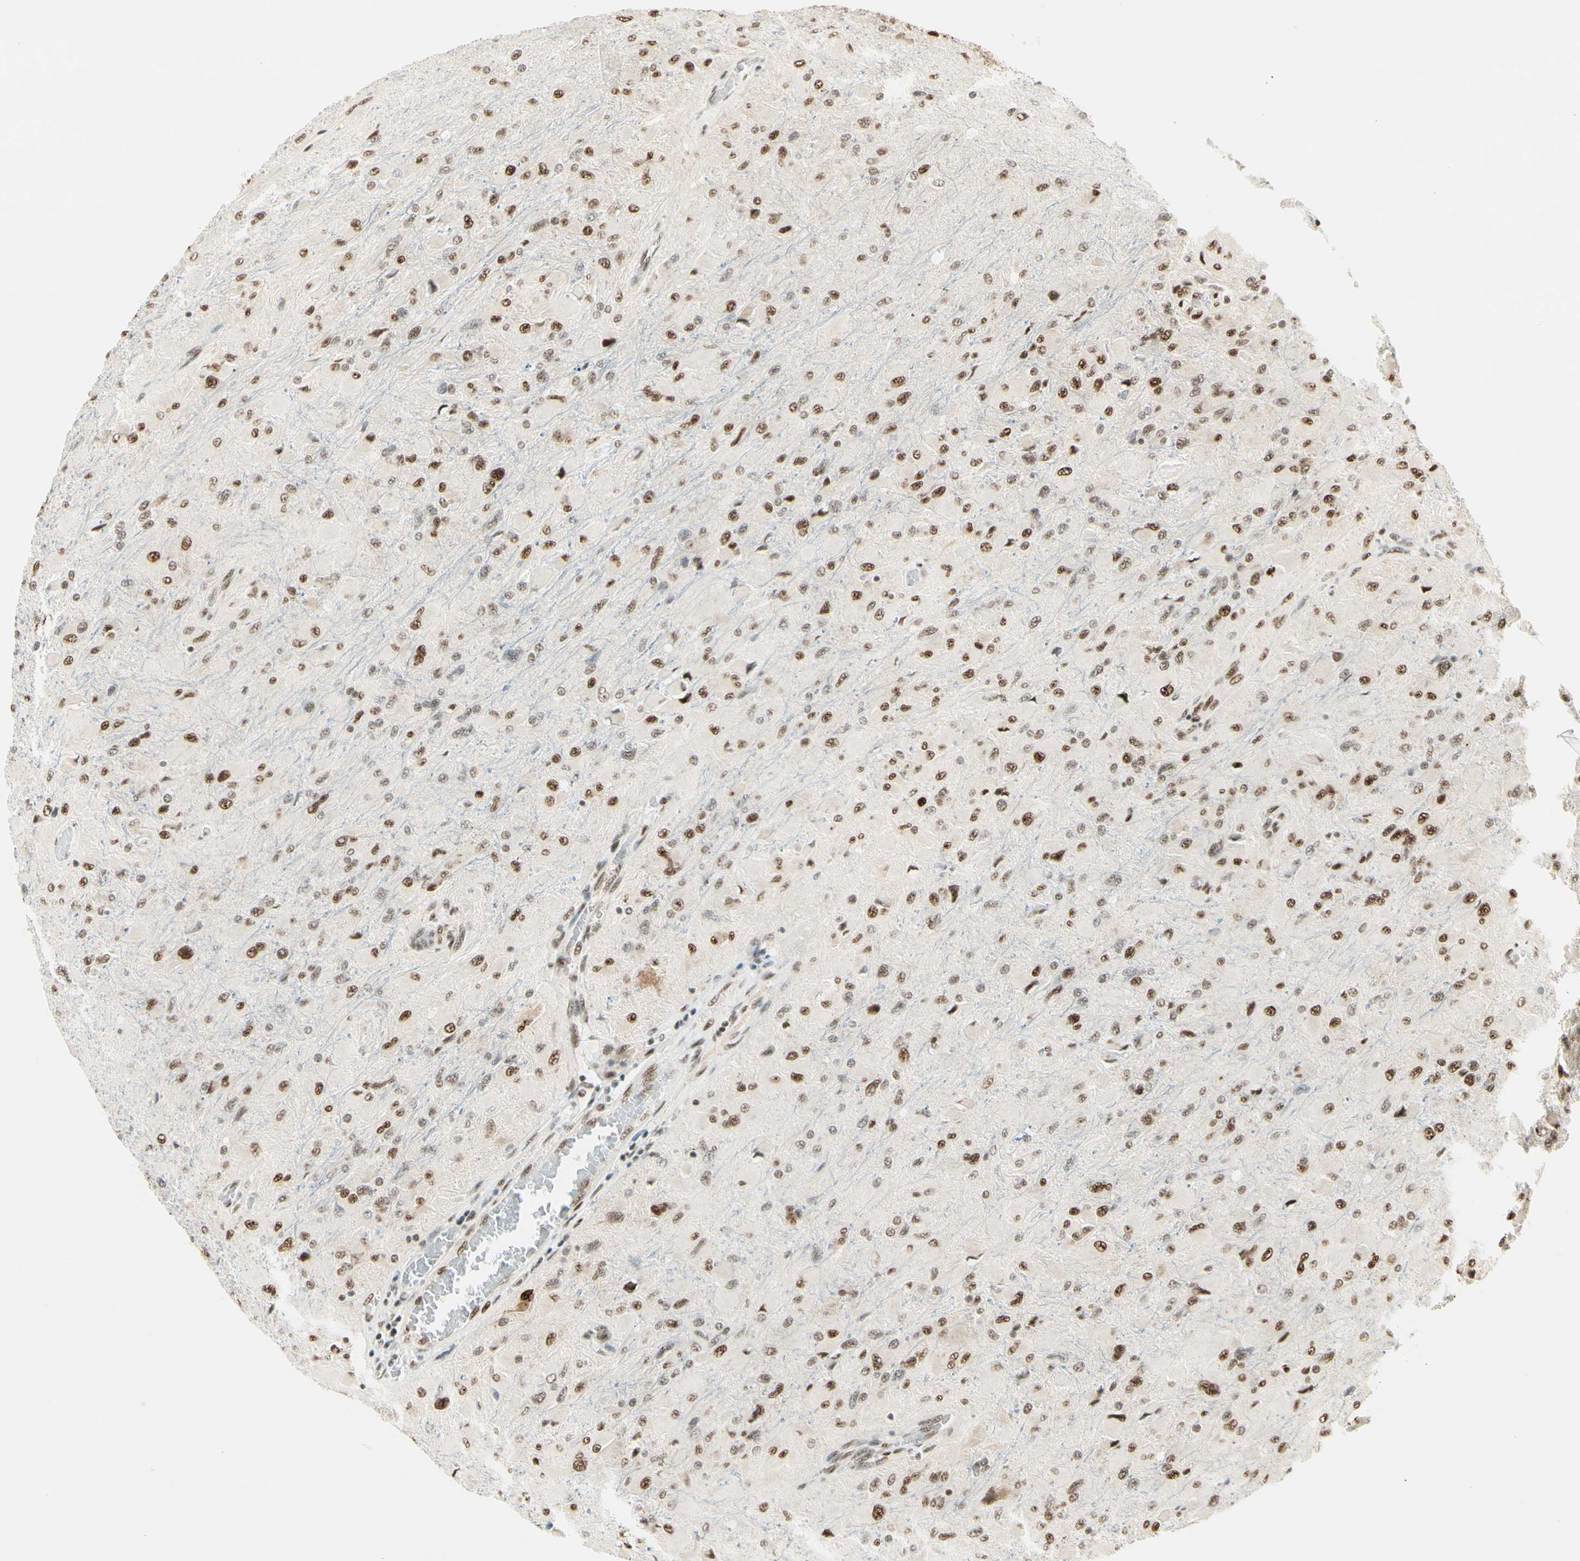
{"staining": {"intensity": "moderate", "quantity": ">75%", "location": "nuclear"}, "tissue": "glioma", "cell_type": "Tumor cells", "image_type": "cancer", "snomed": [{"axis": "morphology", "description": "Glioma, malignant, High grade"}, {"axis": "topography", "description": "Cerebral cortex"}], "caption": "High-power microscopy captured an IHC image of glioma, revealing moderate nuclear positivity in approximately >75% of tumor cells. (IHC, brightfield microscopy, high magnification).", "gene": "HEXIM1", "patient": {"sex": "female", "age": 36}}